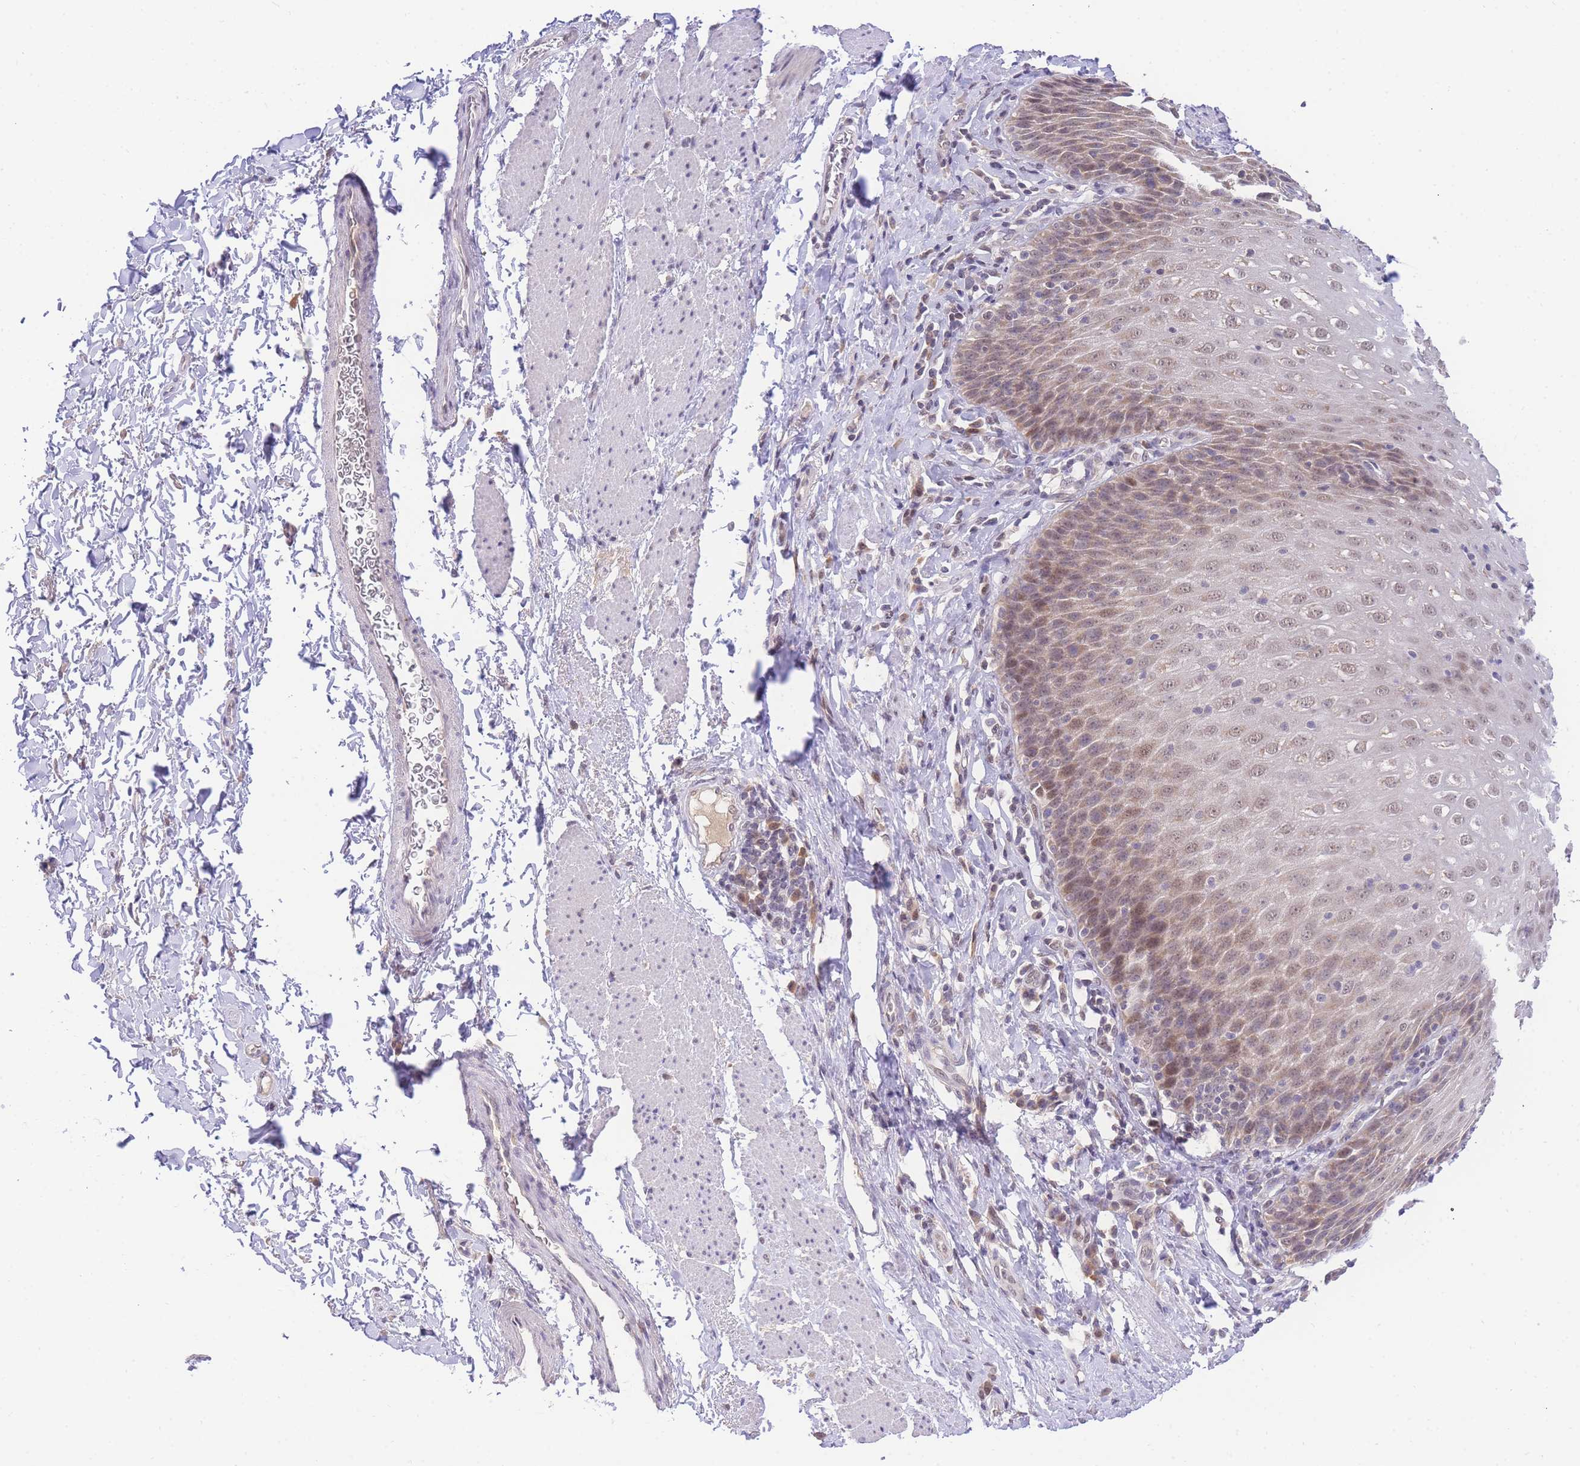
{"staining": {"intensity": "moderate", "quantity": "25%-75%", "location": "cytoplasmic/membranous,nuclear"}, "tissue": "esophagus", "cell_type": "Squamous epithelial cells", "image_type": "normal", "snomed": [{"axis": "morphology", "description": "Normal tissue, NOS"}, {"axis": "topography", "description": "Esophagus"}], "caption": "High-power microscopy captured an immunohistochemistry (IHC) image of unremarkable esophagus, revealing moderate cytoplasmic/membranous,nuclear positivity in approximately 25%-75% of squamous epithelial cells. (Stains: DAB (3,3'-diaminobenzidine) in brown, nuclei in blue, Microscopy: brightfield microscopy at high magnification).", "gene": "PUS10", "patient": {"sex": "female", "age": 61}}